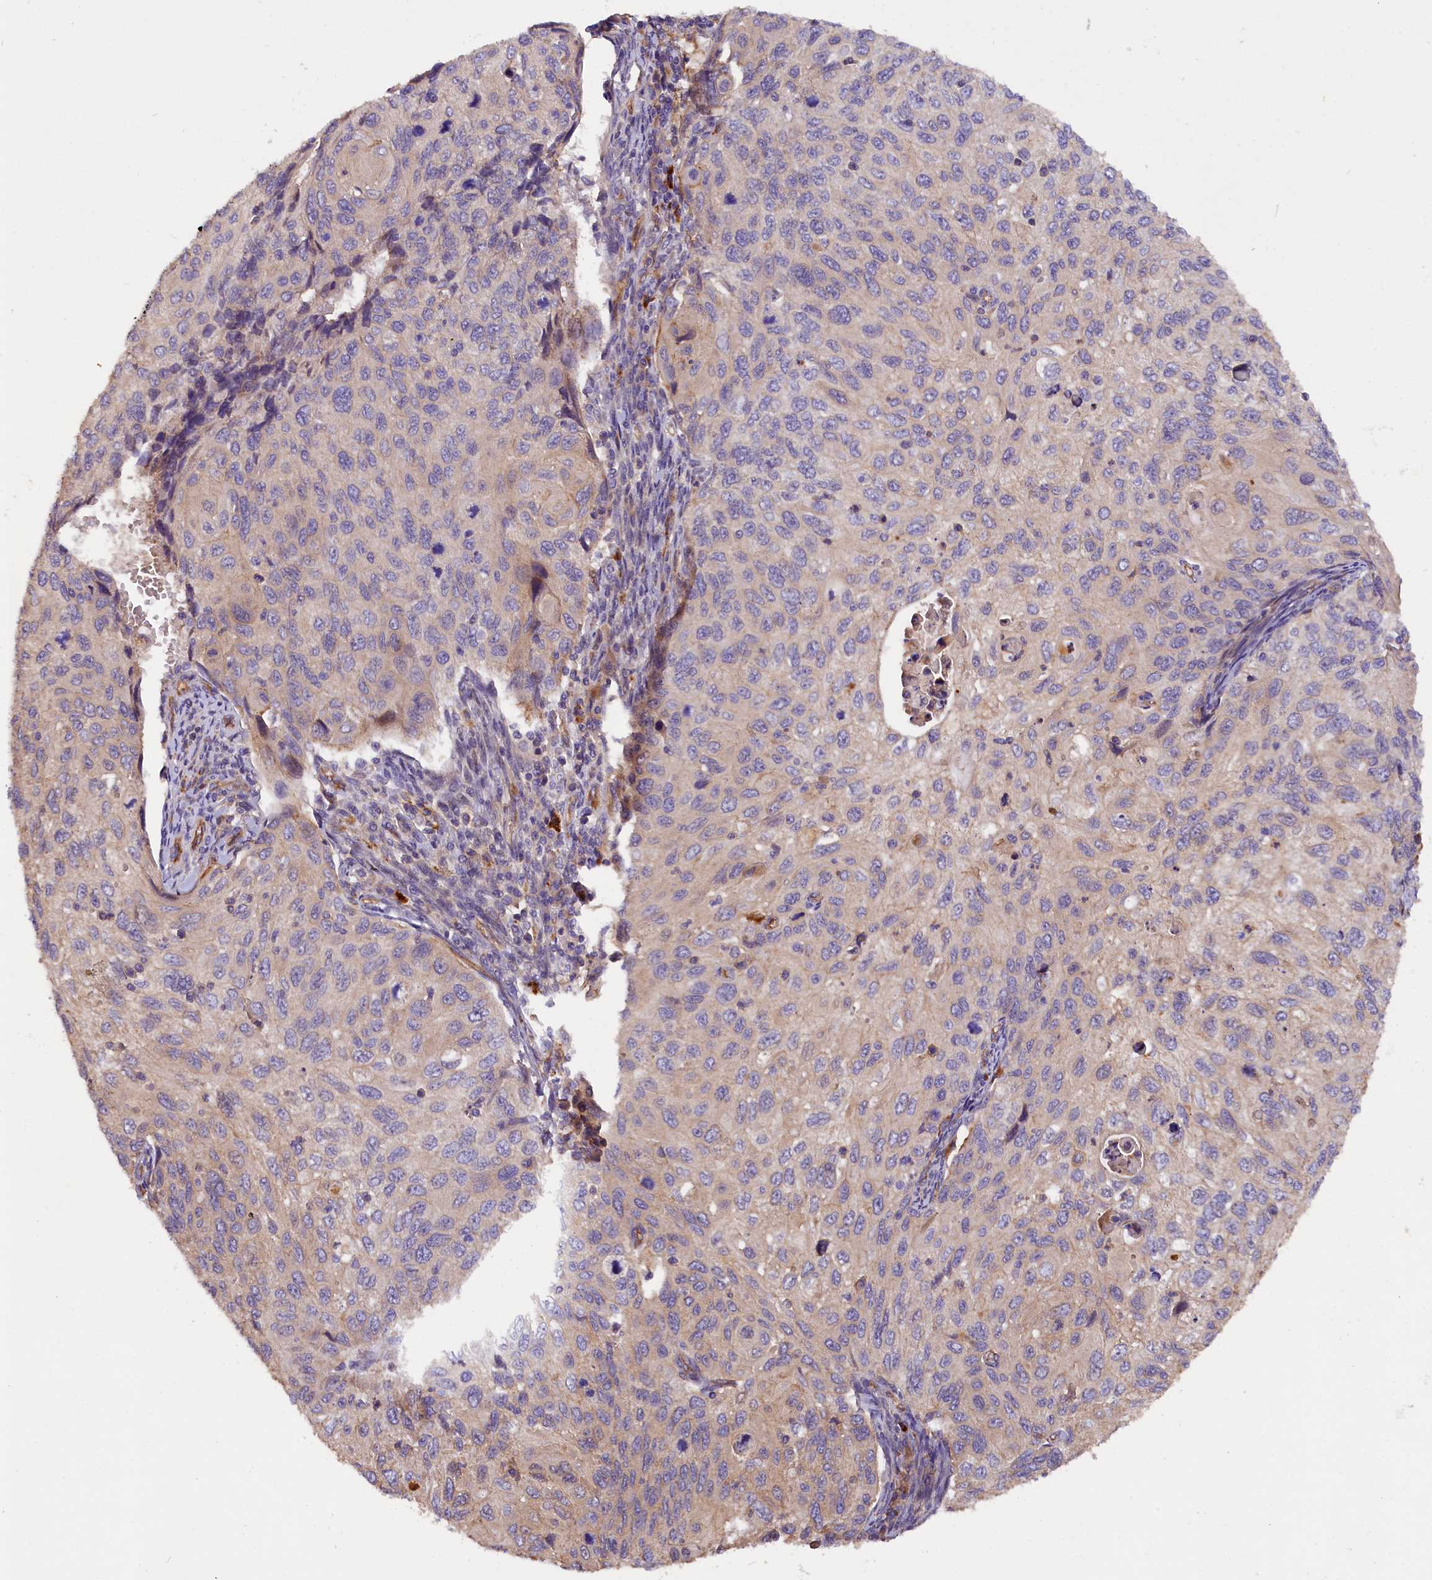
{"staining": {"intensity": "negative", "quantity": "none", "location": "none"}, "tissue": "cervical cancer", "cell_type": "Tumor cells", "image_type": "cancer", "snomed": [{"axis": "morphology", "description": "Squamous cell carcinoma, NOS"}, {"axis": "topography", "description": "Cervix"}], "caption": "Immunohistochemical staining of human cervical cancer (squamous cell carcinoma) demonstrates no significant staining in tumor cells.", "gene": "ERMARD", "patient": {"sex": "female", "age": 70}}